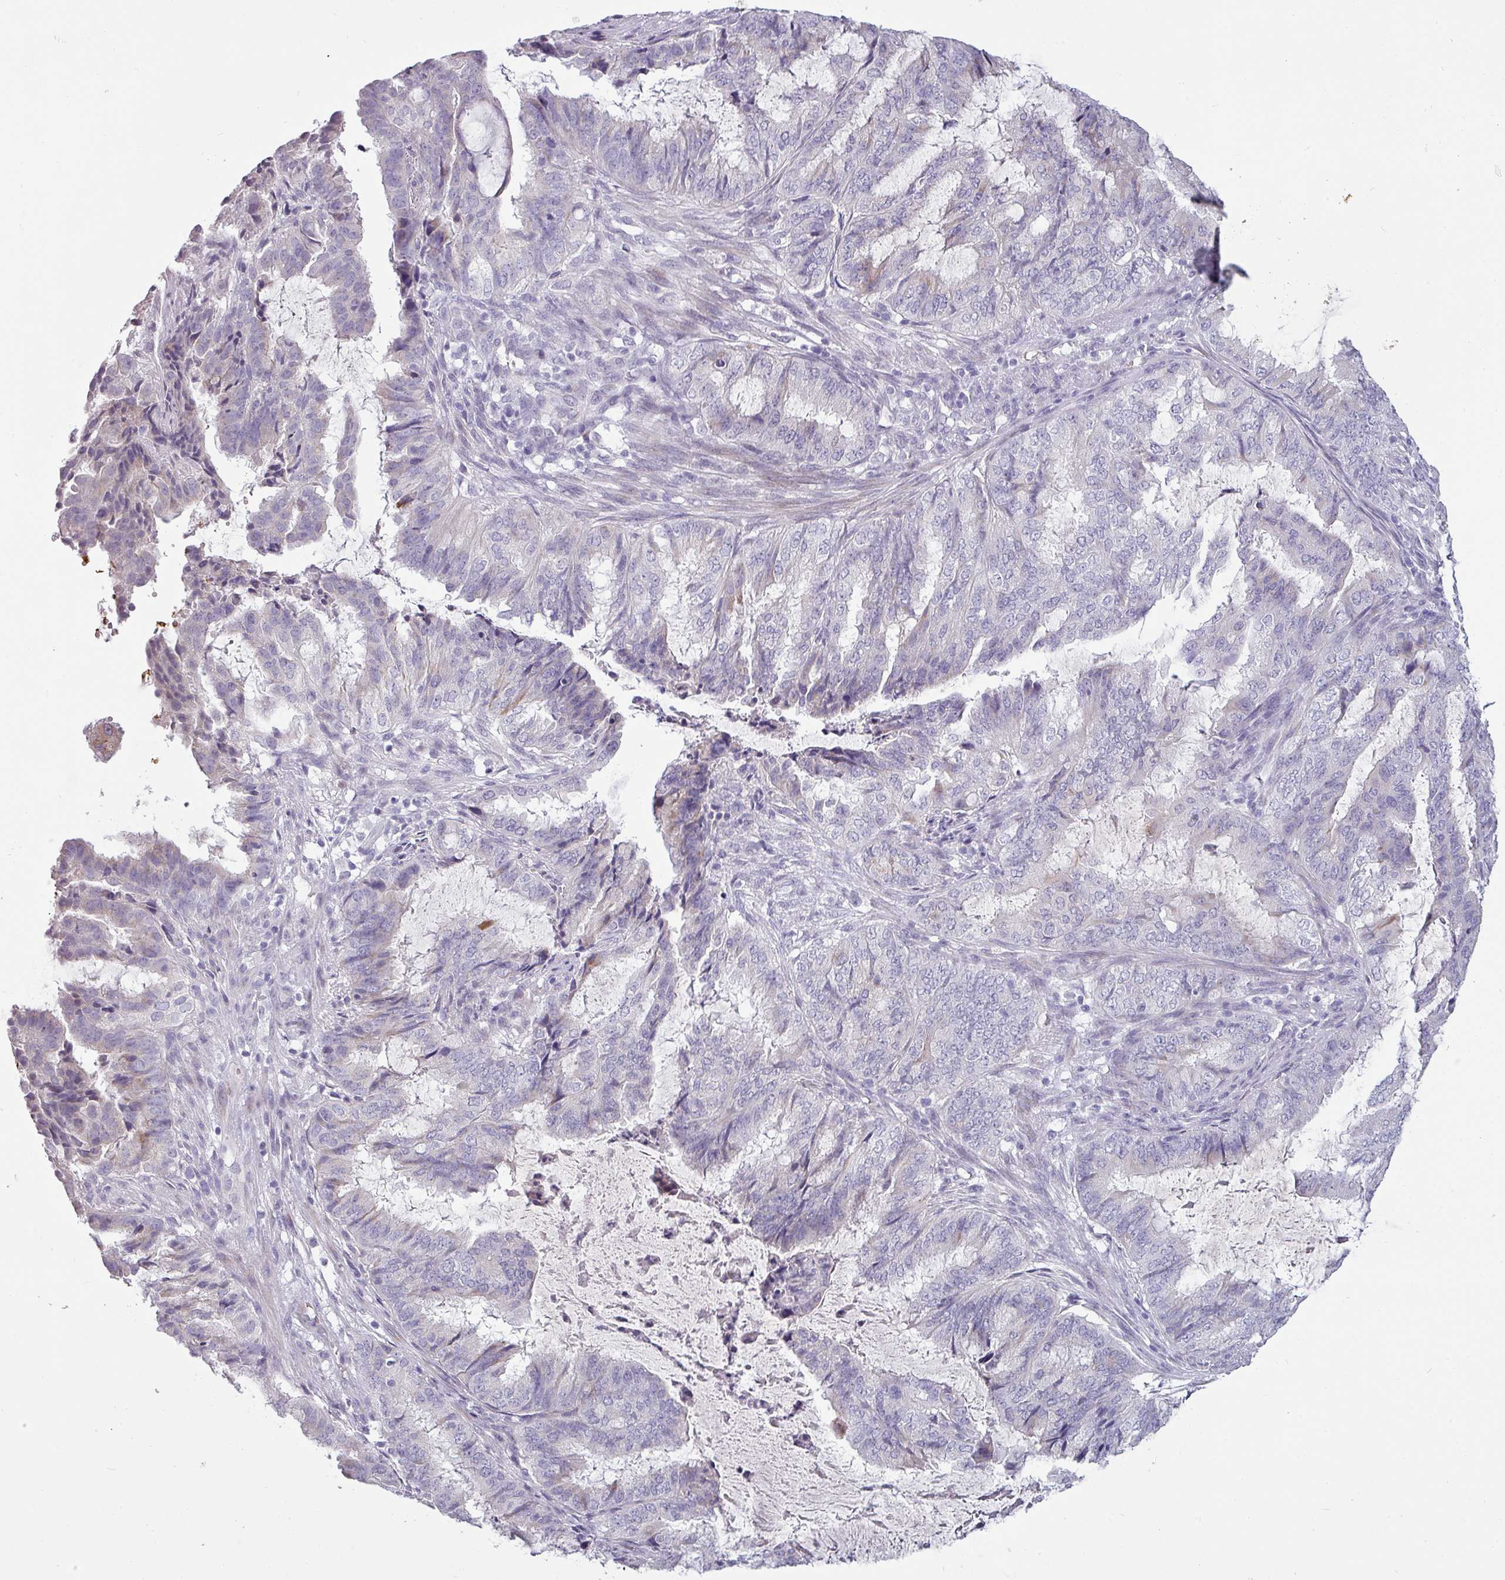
{"staining": {"intensity": "negative", "quantity": "none", "location": "none"}, "tissue": "endometrial cancer", "cell_type": "Tumor cells", "image_type": "cancer", "snomed": [{"axis": "morphology", "description": "Adenocarcinoma, NOS"}, {"axis": "topography", "description": "Endometrium"}], "caption": "Protein analysis of endometrial cancer reveals no significant expression in tumor cells.", "gene": "SLC26A9", "patient": {"sex": "female", "age": 51}}